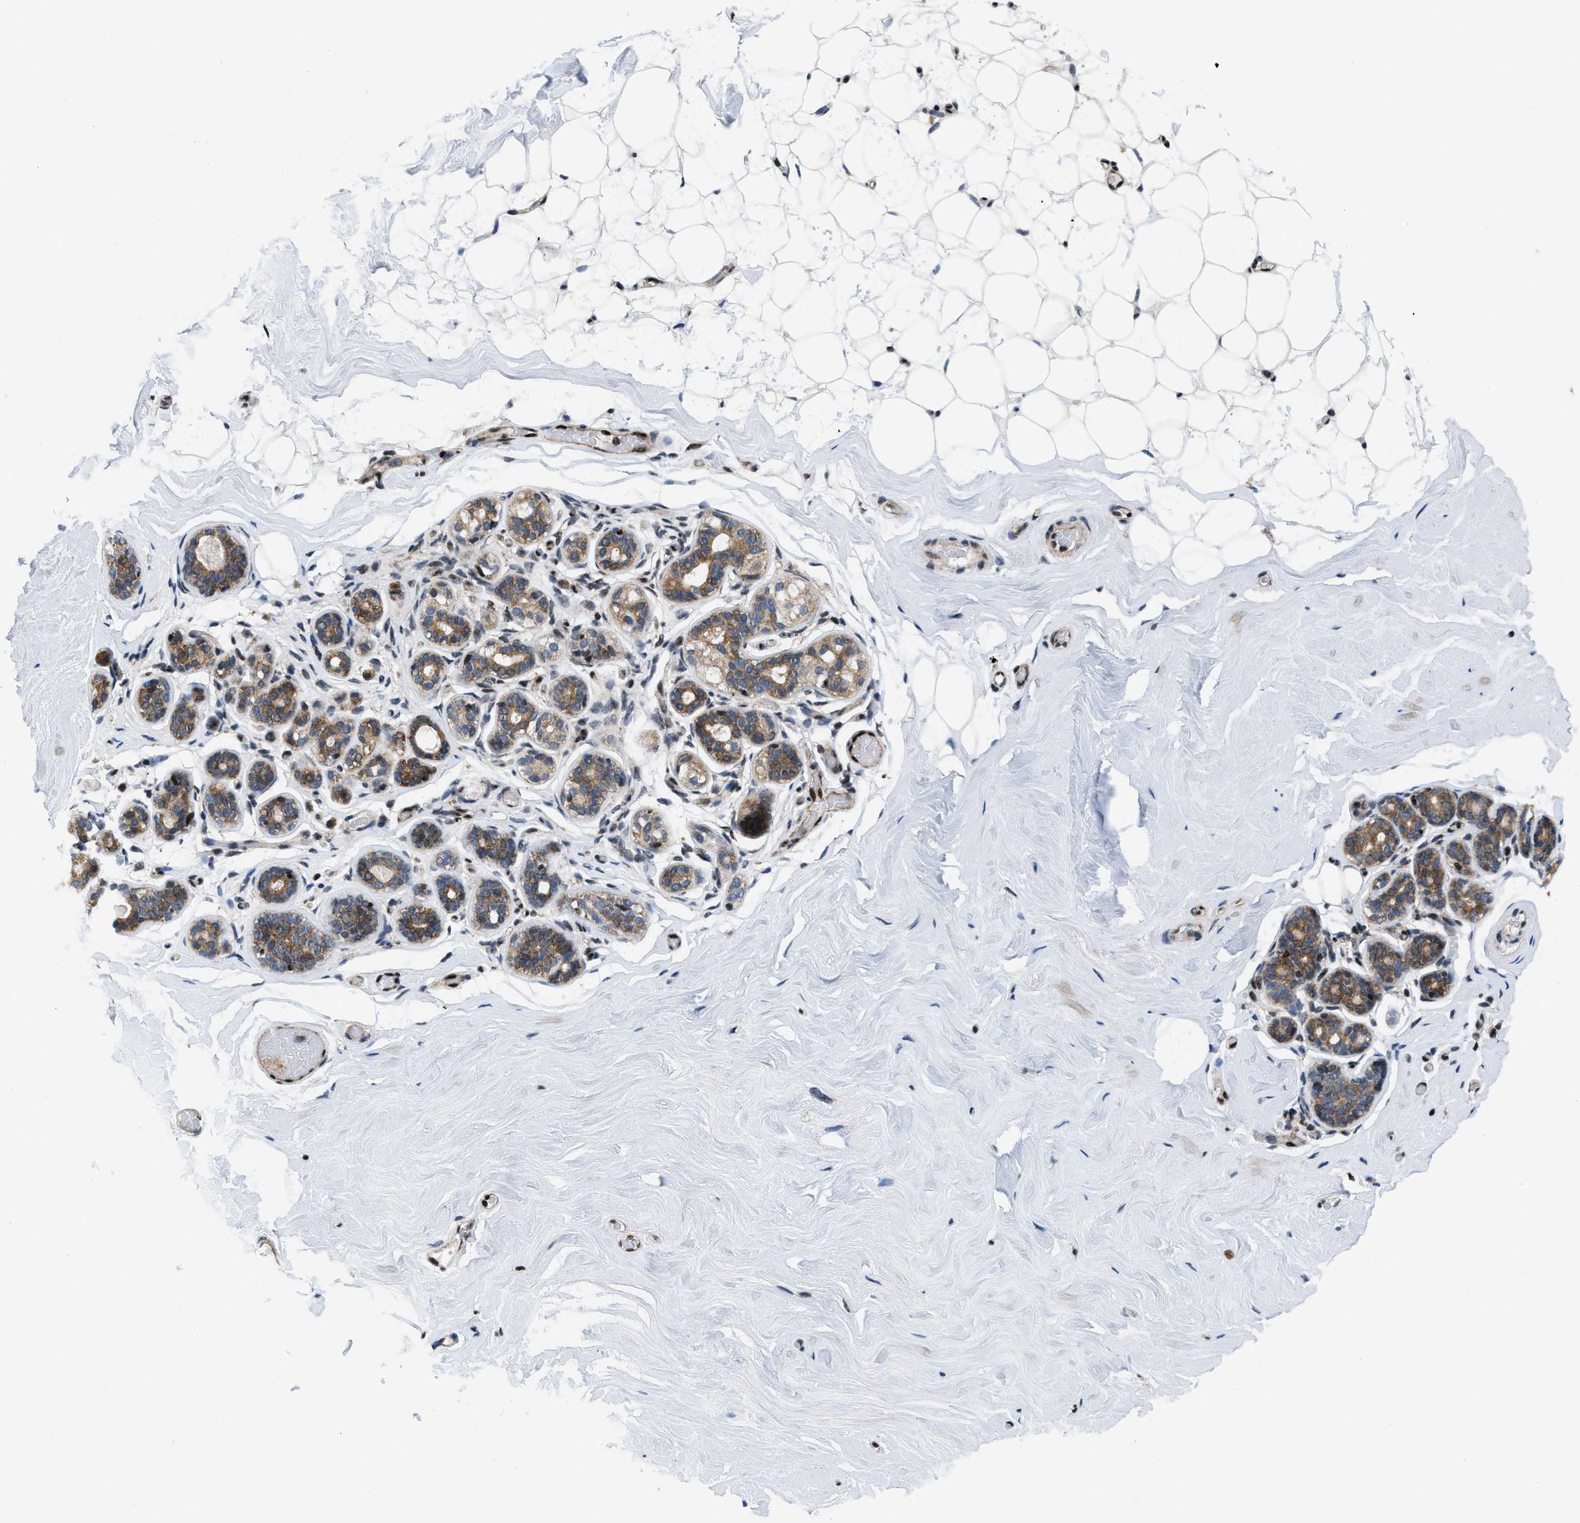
{"staining": {"intensity": "weak", "quantity": "25%-75%", "location": "cytoplasmic/membranous,nuclear"}, "tissue": "breast", "cell_type": "Adipocytes", "image_type": "normal", "snomed": [{"axis": "morphology", "description": "Normal tissue, NOS"}, {"axis": "topography", "description": "Breast"}], "caption": "Protein positivity by IHC demonstrates weak cytoplasmic/membranous,nuclear expression in approximately 25%-75% of adipocytes in unremarkable breast. The protein of interest is shown in brown color, while the nuclei are stained blue.", "gene": "PPP2CB", "patient": {"sex": "female", "age": 75}}